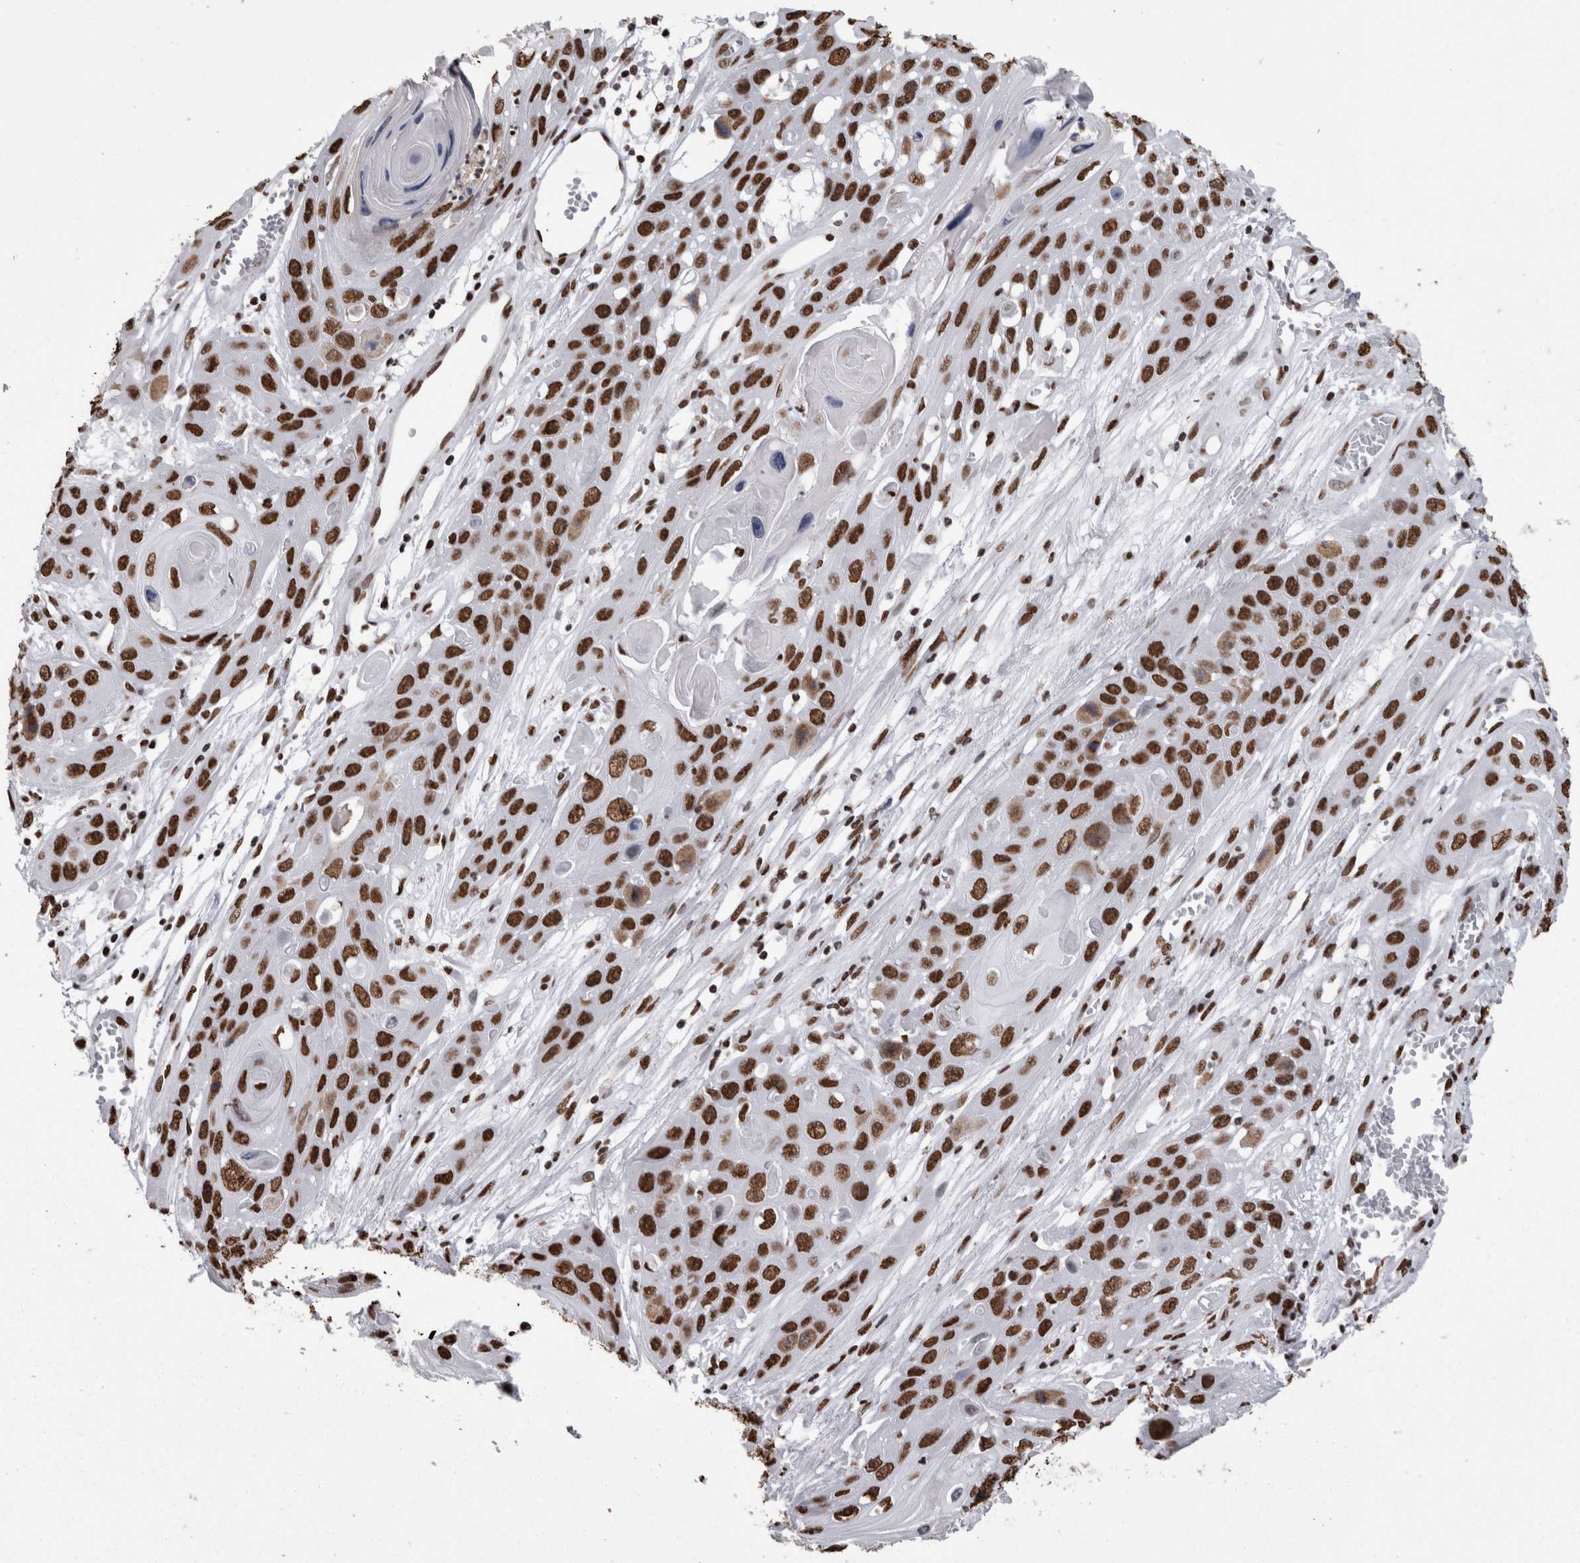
{"staining": {"intensity": "strong", "quantity": ">75%", "location": "nuclear"}, "tissue": "skin cancer", "cell_type": "Tumor cells", "image_type": "cancer", "snomed": [{"axis": "morphology", "description": "Squamous cell carcinoma, NOS"}, {"axis": "topography", "description": "Skin"}], "caption": "Immunohistochemical staining of squamous cell carcinoma (skin) displays high levels of strong nuclear expression in about >75% of tumor cells.", "gene": "HNRNPM", "patient": {"sex": "male", "age": 55}}